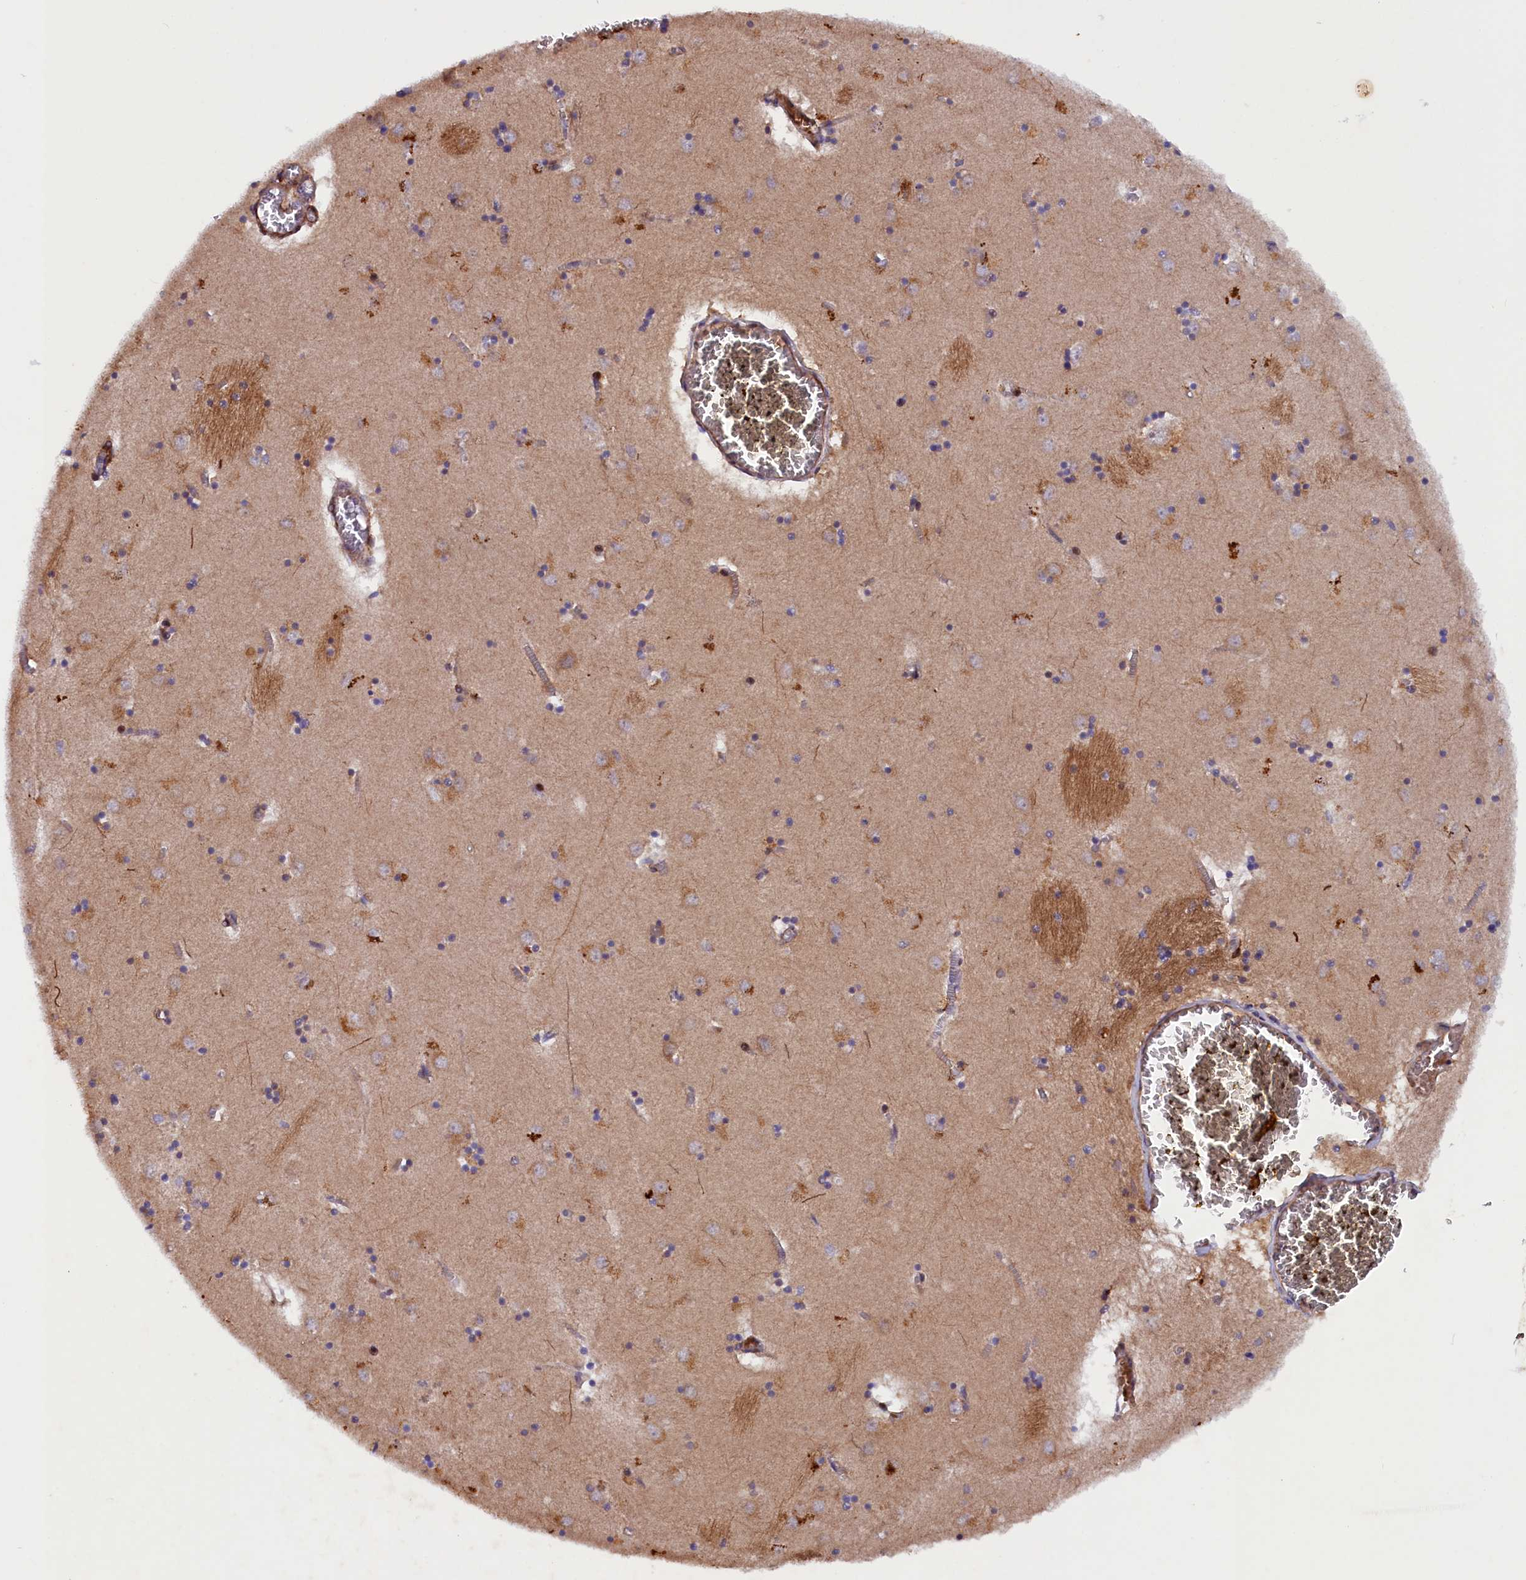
{"staining": {"intensity": "moderate", "quantity": "<25%", "location": "cytoplasmic/membranous"}, "tissue": "caudate", "cell_type": "Glial cells", "image_type": "normal", "snomed": [{"axis": "morphology", "description": "Normal tissue, NOS"}, {"axis": "topography", "description": "Lateral ventricle wall"}], "caption": "Normal caudate displays moderate cytoplasmic/membranous staining in about <25% of glial cells The staining is performed using DAB (3,3'-diaminobenzidine) brown chromogen to label protein expression. The nuclei are counter-stained blue using hematoxylin..", "gene": "ARRDC4", "patient": {"sex": "male", "age": 70}}